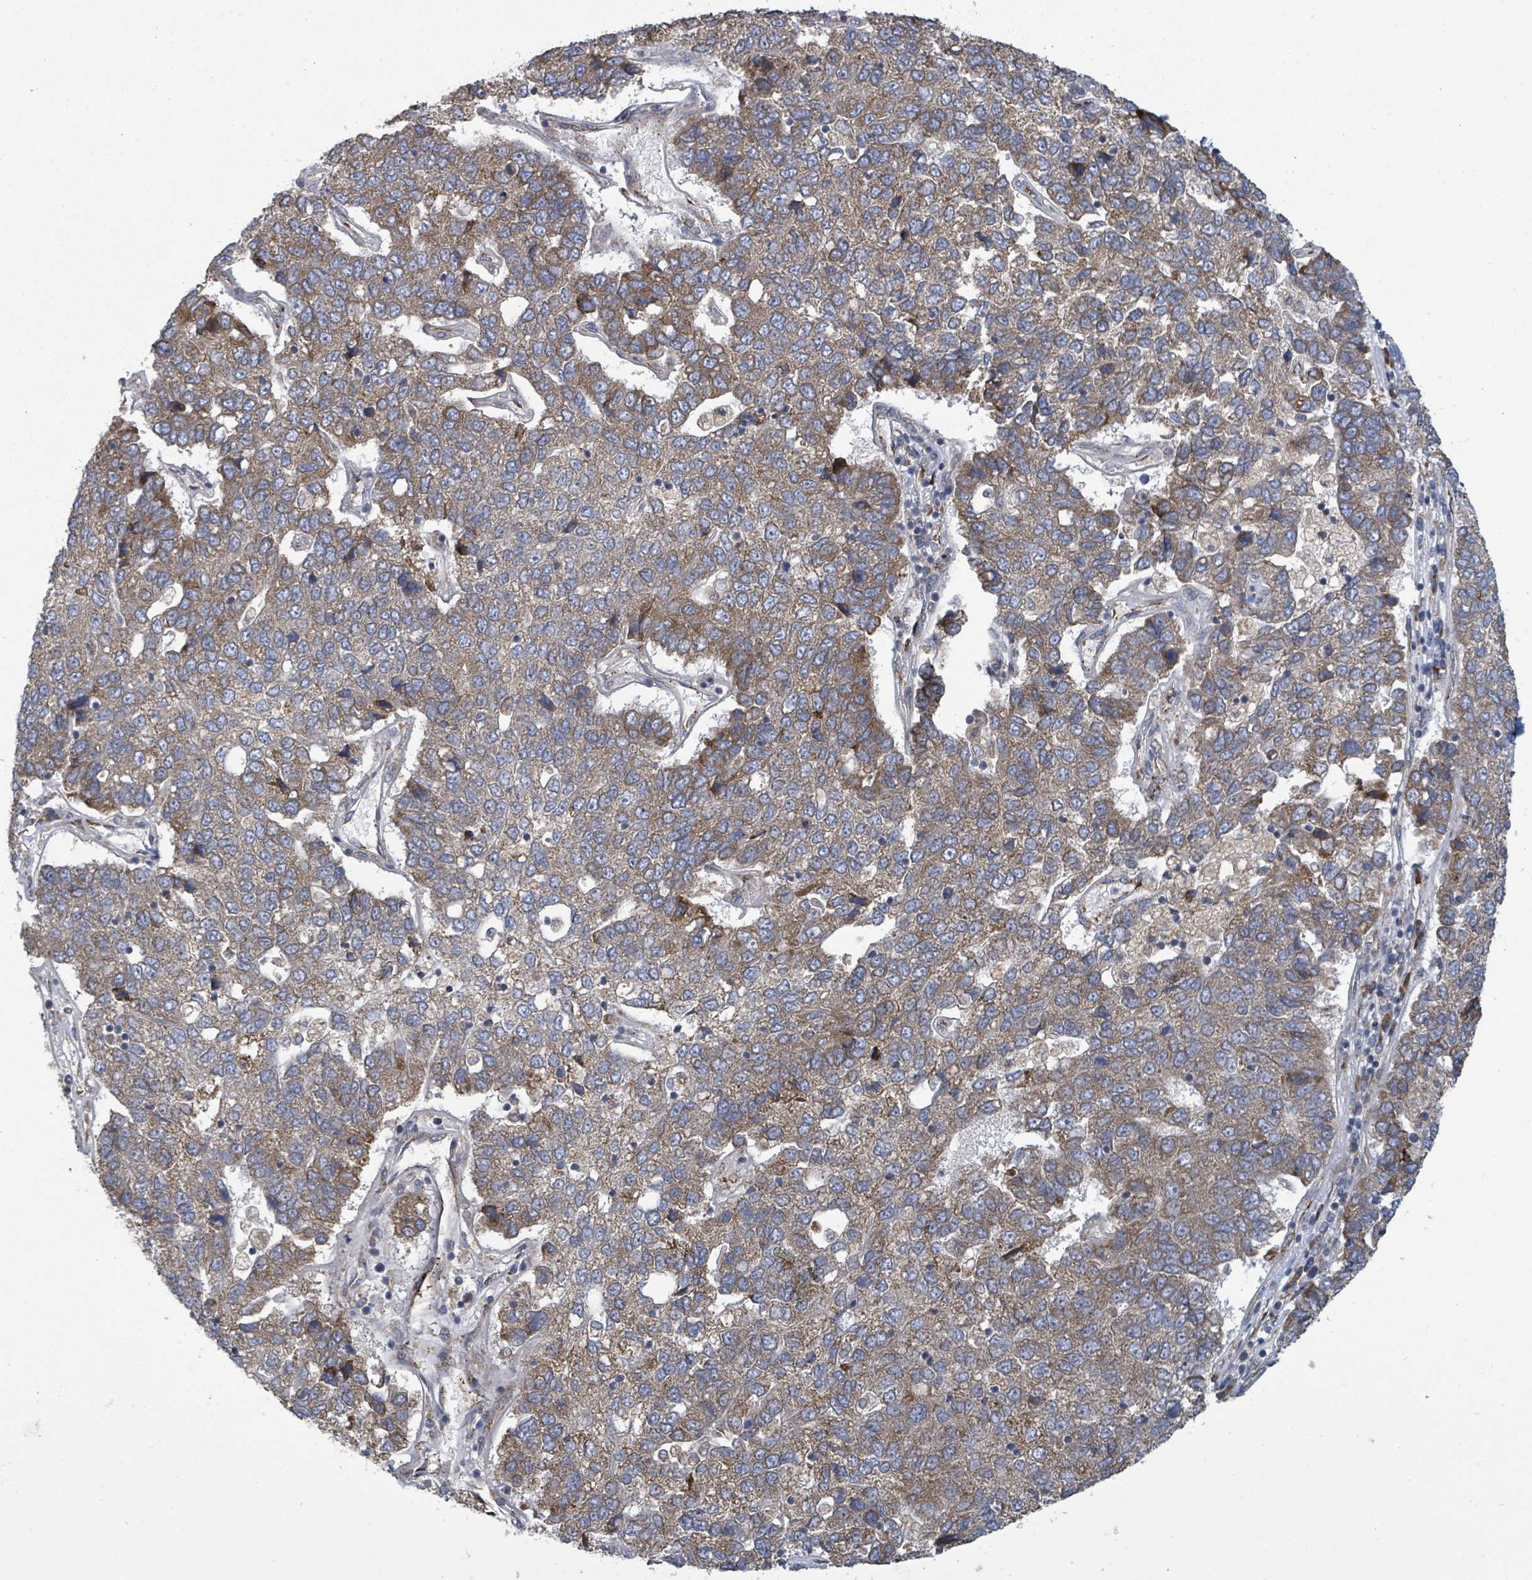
{"staining": {"intensity": "moderate", "quantity": ">75%", "location": "cytoplasmic/membranous"}, "tissue": "pancreatic cancer", "cell_type": "Tumor cells", "image_type": "cancer", "snomed": [{"axis": "morphology", "description": "Adenocarcinoma, NOS"}, {"axis": "topography", "description": "Pancreas"}], "caption": "Brown immunohistochemical staining in human pancreatic cancer (adenocarcinoma) demonstrates moderate cytoplasmic/membranous expression in approximately >75% of tumor cells.", "gene": "NOMO1", "patient": {"sex": "female", "age": 61}}